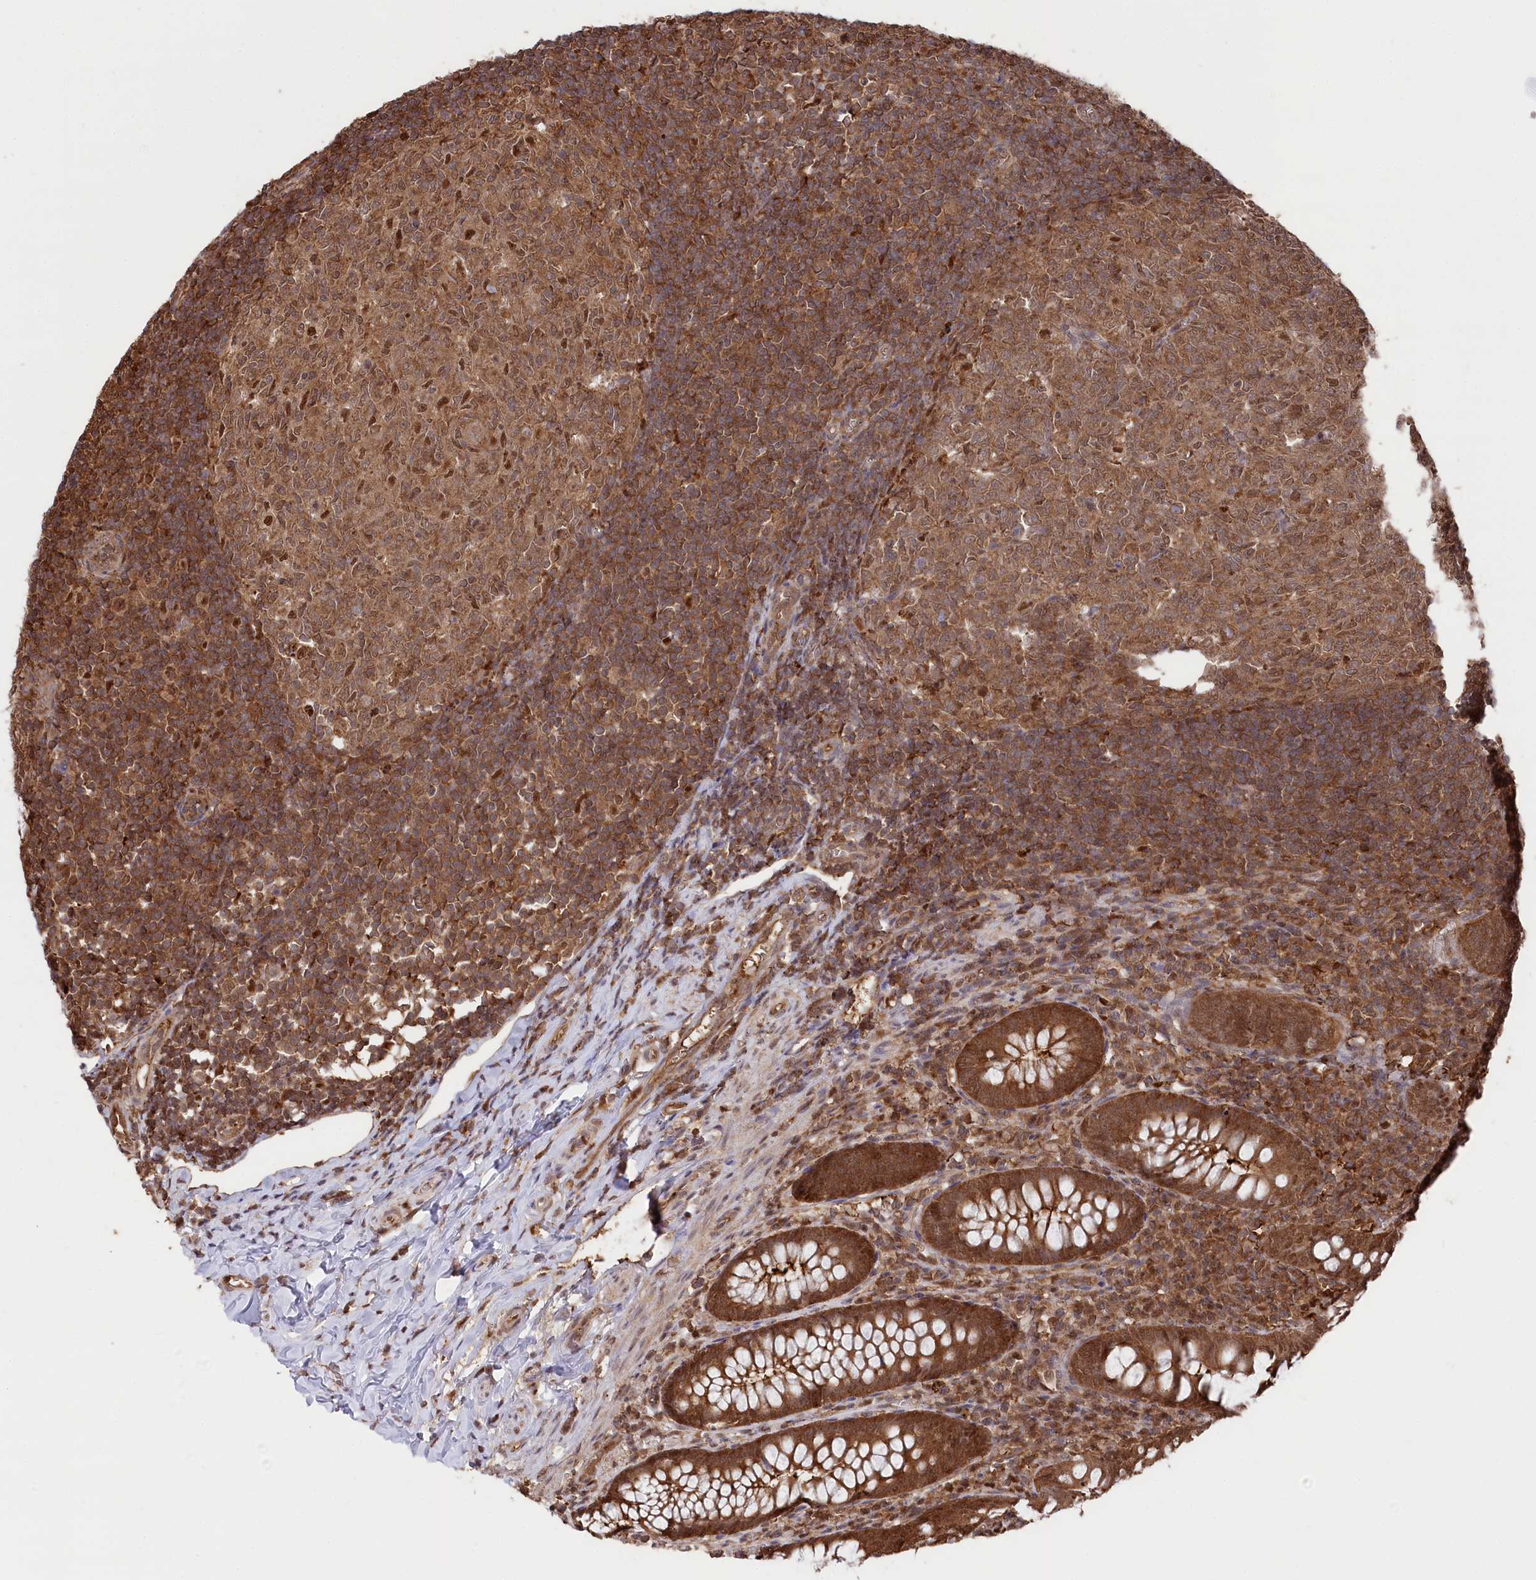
{"staining": {"intensity": "strong", "quantity": ">75%", "location": "cytoplasmic/membranous"}, "tissue": "appendix", "cell_type": "Glandular cells", "image_type": "normal", "snomed": [{"axis": "morphology", "description": "Normal tissue, NOS"}, {"axis": "topography", "description": "Appendix"}], "caption": "Protein staining exhibits strong cytoplasmic/membranous positivity in approximately >75% of glandular cells in unremarkable appendix.", "gene": "PSMA1", "patient": {"sex": "male", "age": 14}}